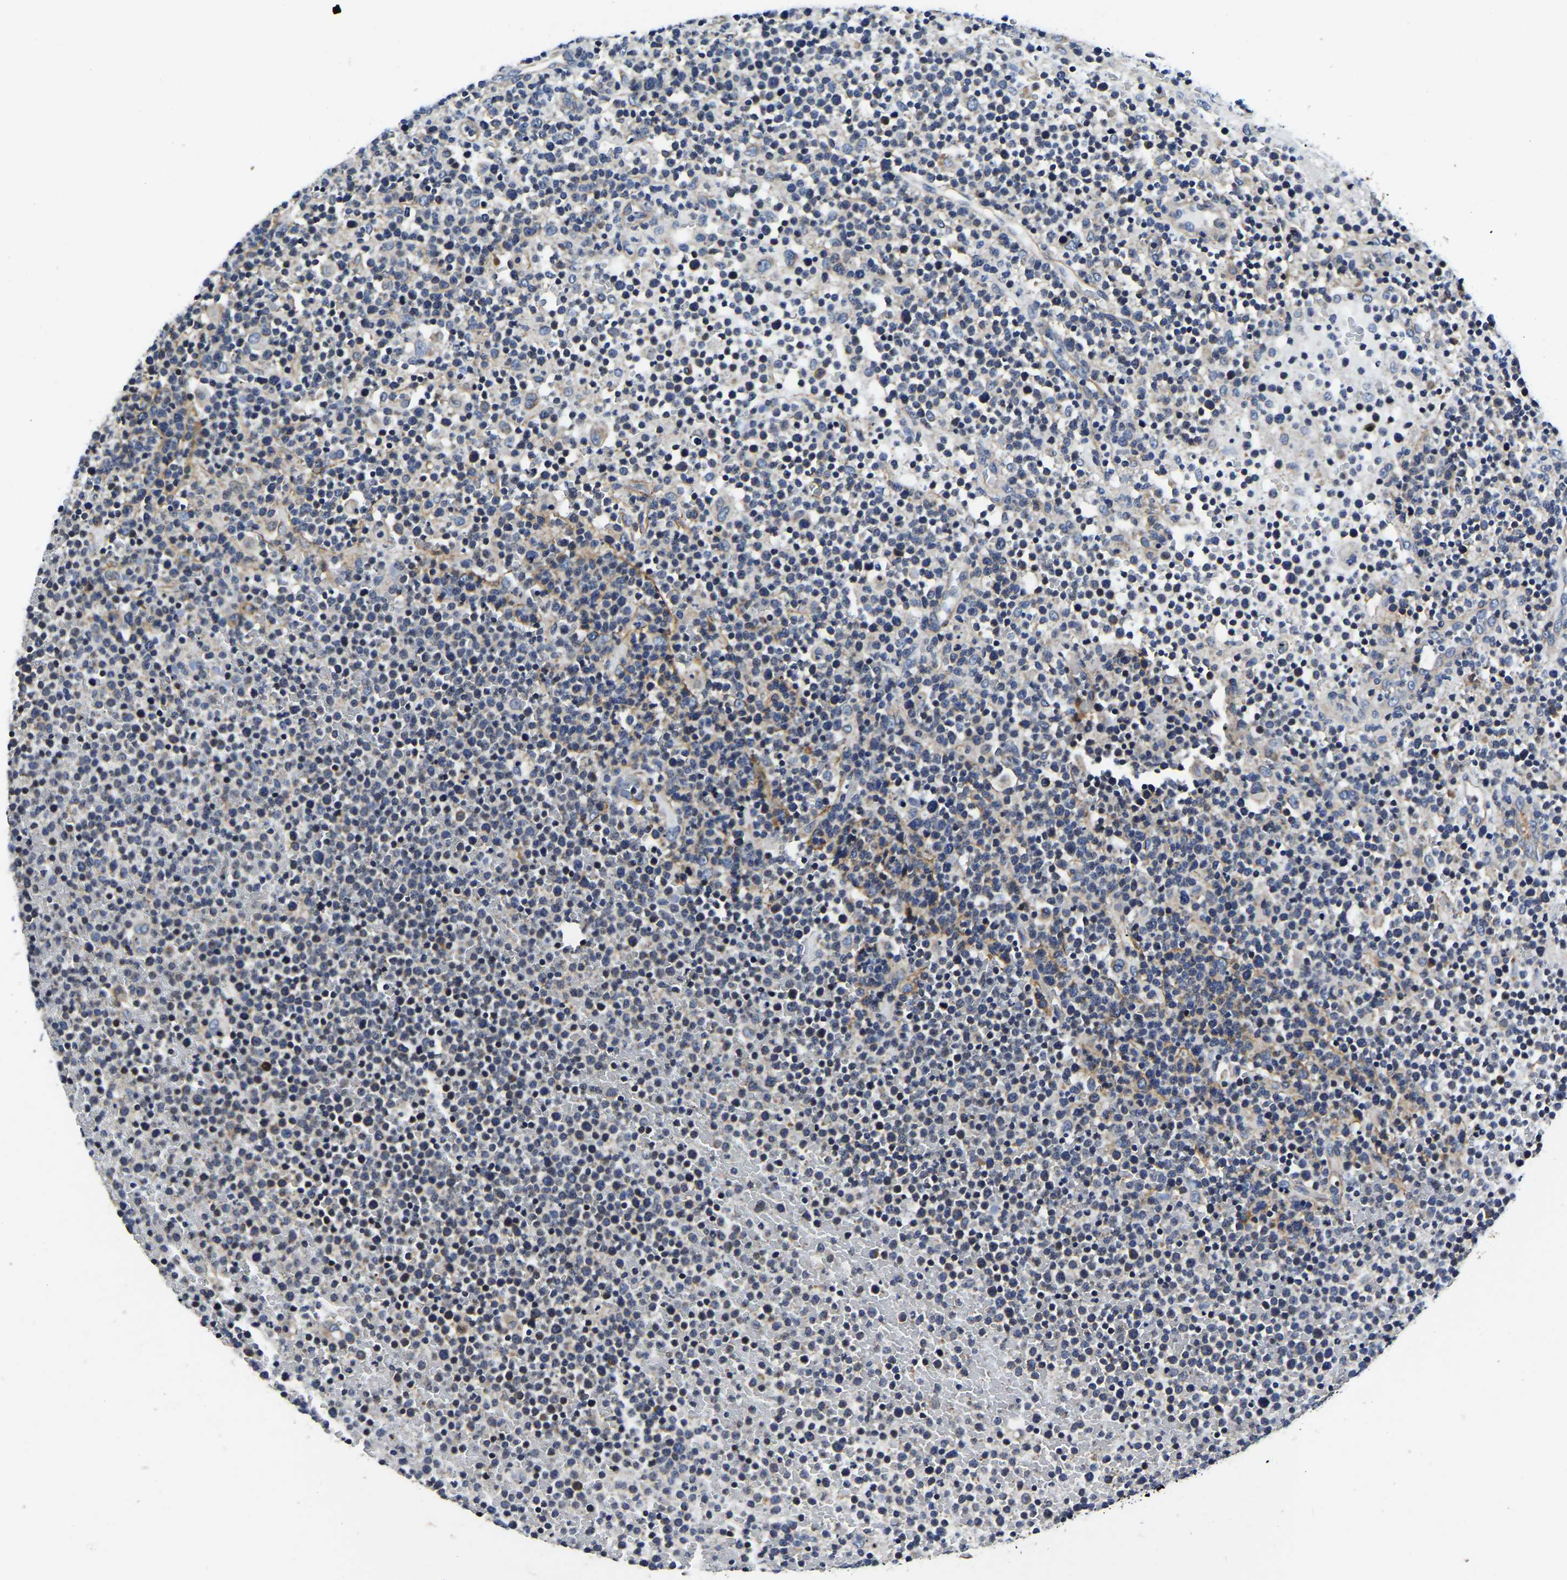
{"staining": {"intensity": "weak", "quantity": "<25%", "location": "cytoplasmic/membranous"}, "tissue": "lymphoma", "cell_type": "Tumor cells", "image_type": "cancer", "snomed": [{"axis": "morphology", "description": "Malignant lymphoma, non-Hodgkin's type, High grade"}, {"axis": "topography", "description": "Lymph node"}], "caption": "This is an immunohistochemistry histopathology image of human lymphoma. There is no positivity in tumor cells.", "gene": "KCTD17", "patient": {"sex": "male", "age": 61}}